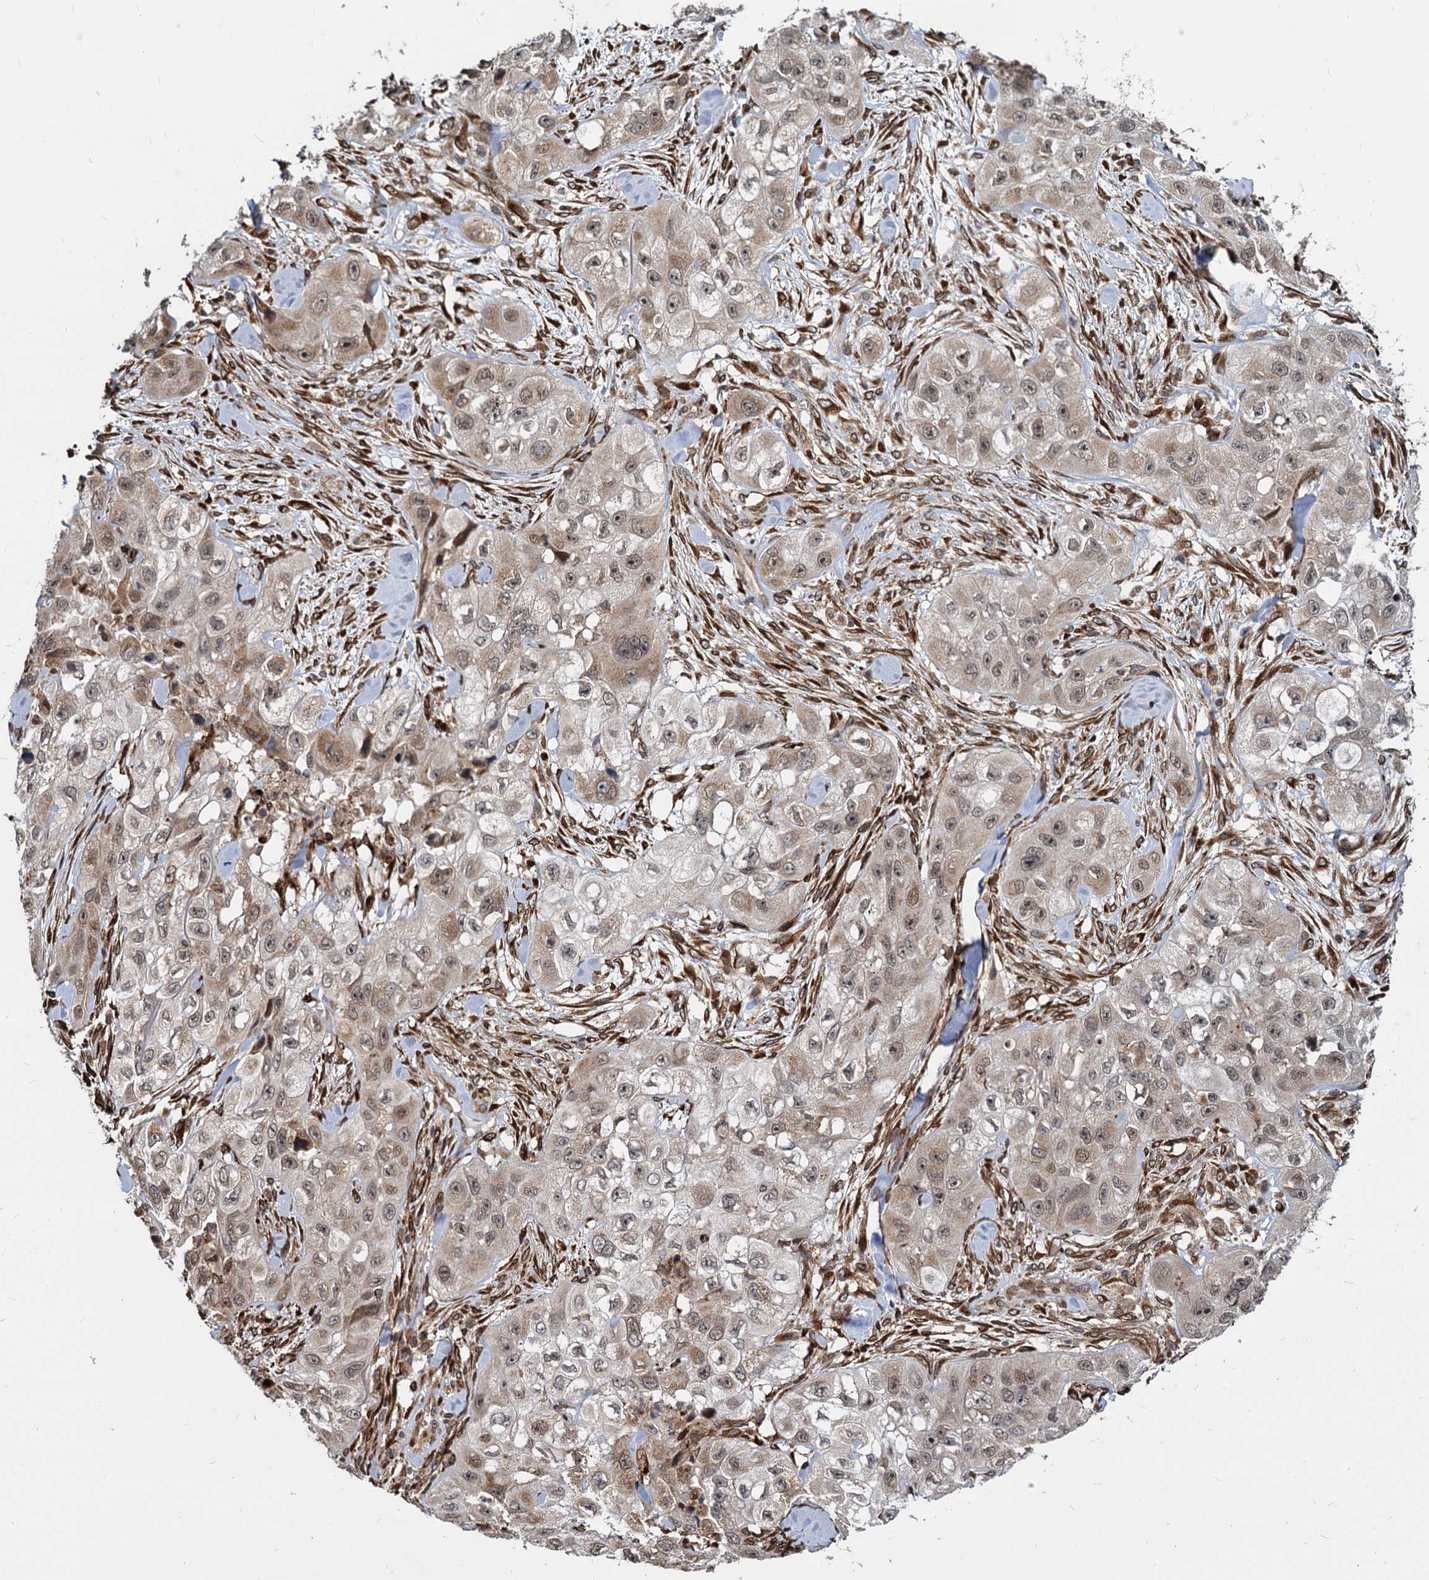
{"staining": {"intensity": "moderate", "quantity": "25%-75%", "location": "cytoplasmic/membranous,nuclear"}, "tissue": "skin cancer", "cell_type": "Tumor cells", "image_type": "cancer", "snomed": [{"axis": "morphology", "description": "Squamous cell carcinoma, NOS"}, {"axis": "topography", "description": "Skin"}, {"axis": "topography", "description": "Subcutis"}], "caption": "Human squamous cell carcinoma (skin) stained with a brown dye demonstrates moderate cytoplasmic/membranous and nuclear positive staining in about 25%-75% of tumor cells.", "gene": "SAAL1", "patient": {"sex": "male", "age": 73}}